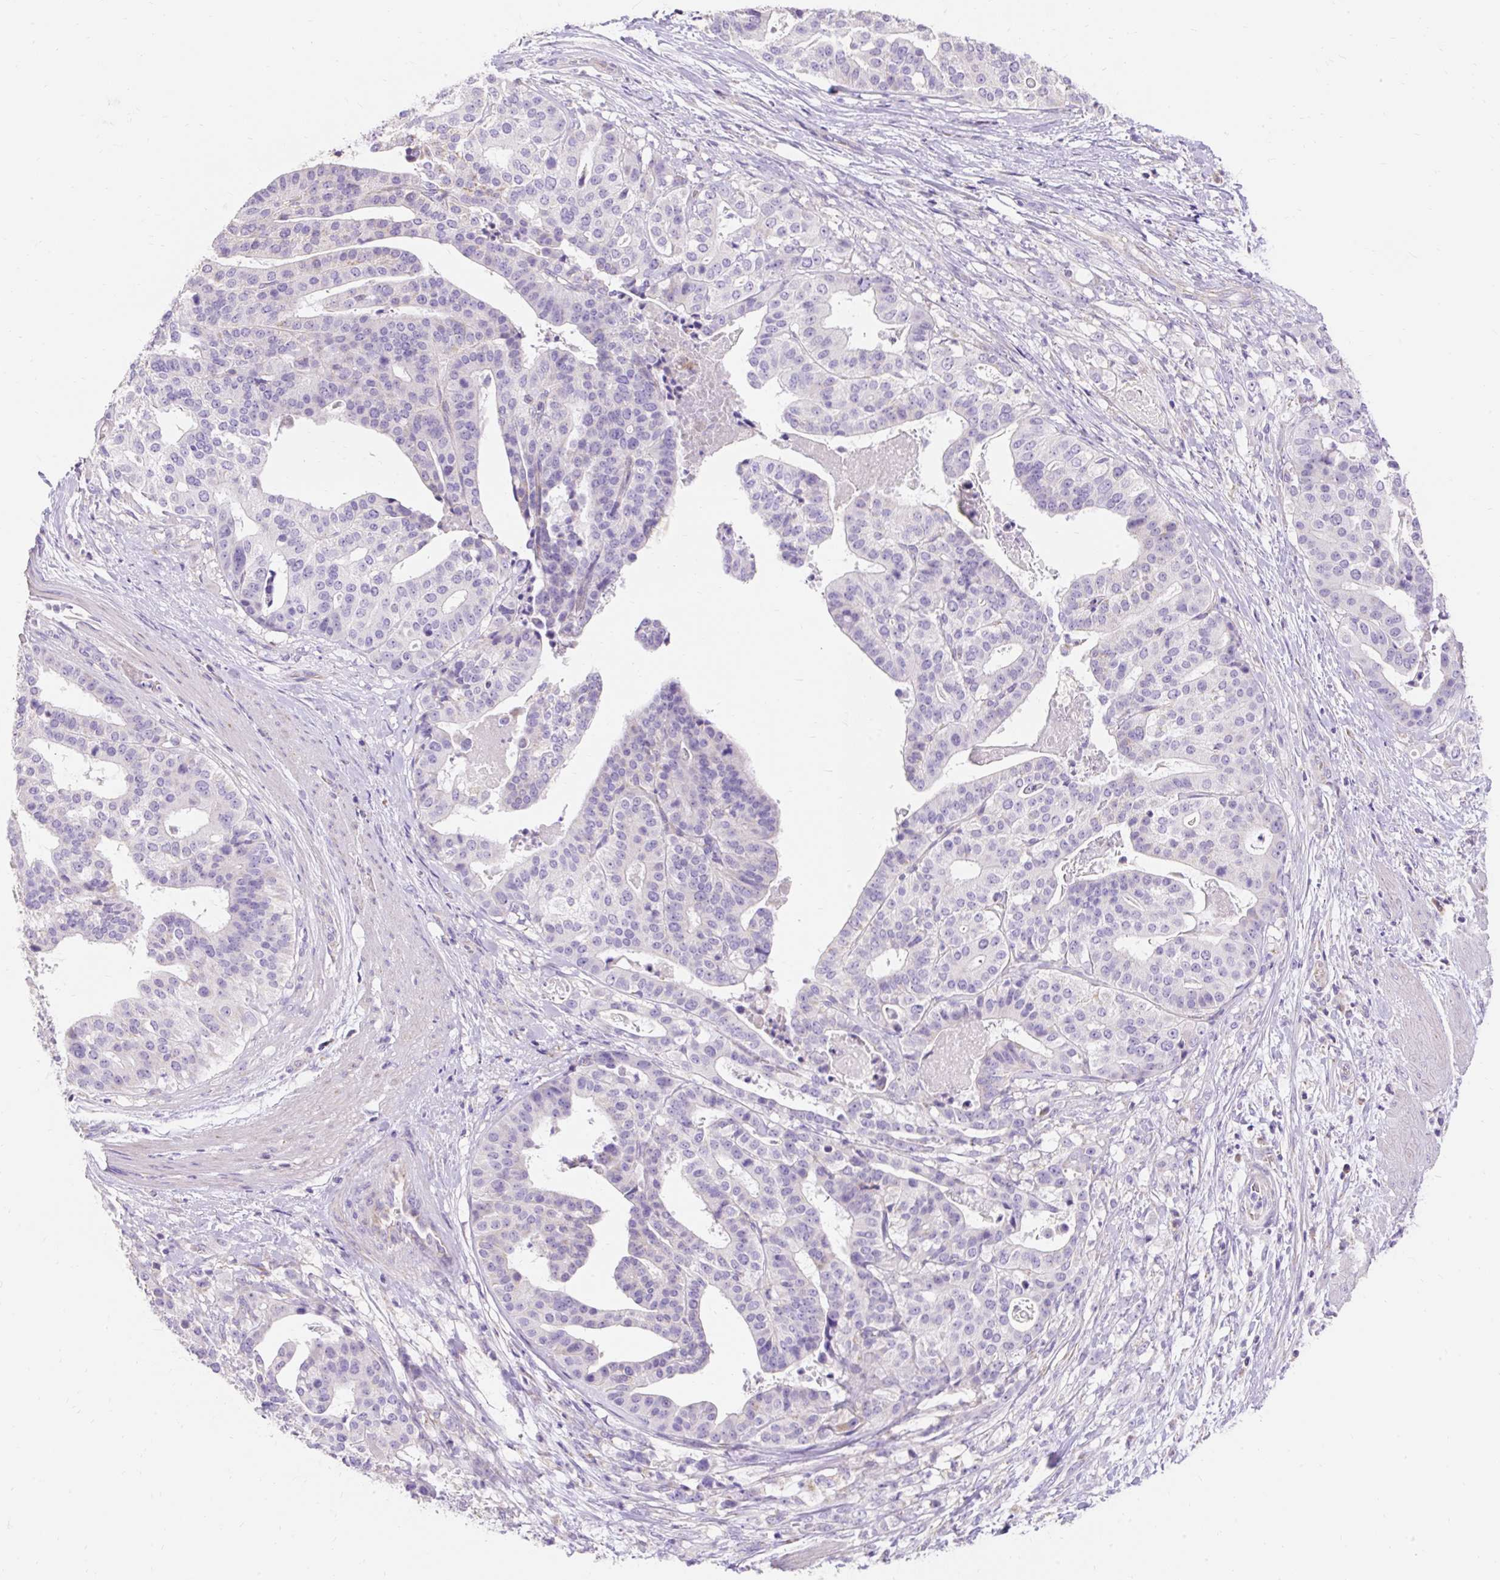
{"staining": {"intensity": "negative", "quantity": "none", "location": "none"}, "tissue": "stomach cancer", "cell_type": "Tumor cells", "image_type": "cancer", "snomed": [{"axis": "morphology", "description": "Adenocarcinoma, NOS"}, {"axis": "topography", "description": "Stomach"}], "caption": "Tumor cells are negative for protein expression in human stomach adenocarcinoma.", "gene": "PMAIP1", "patient": {"sex": "male", "age": 48}}